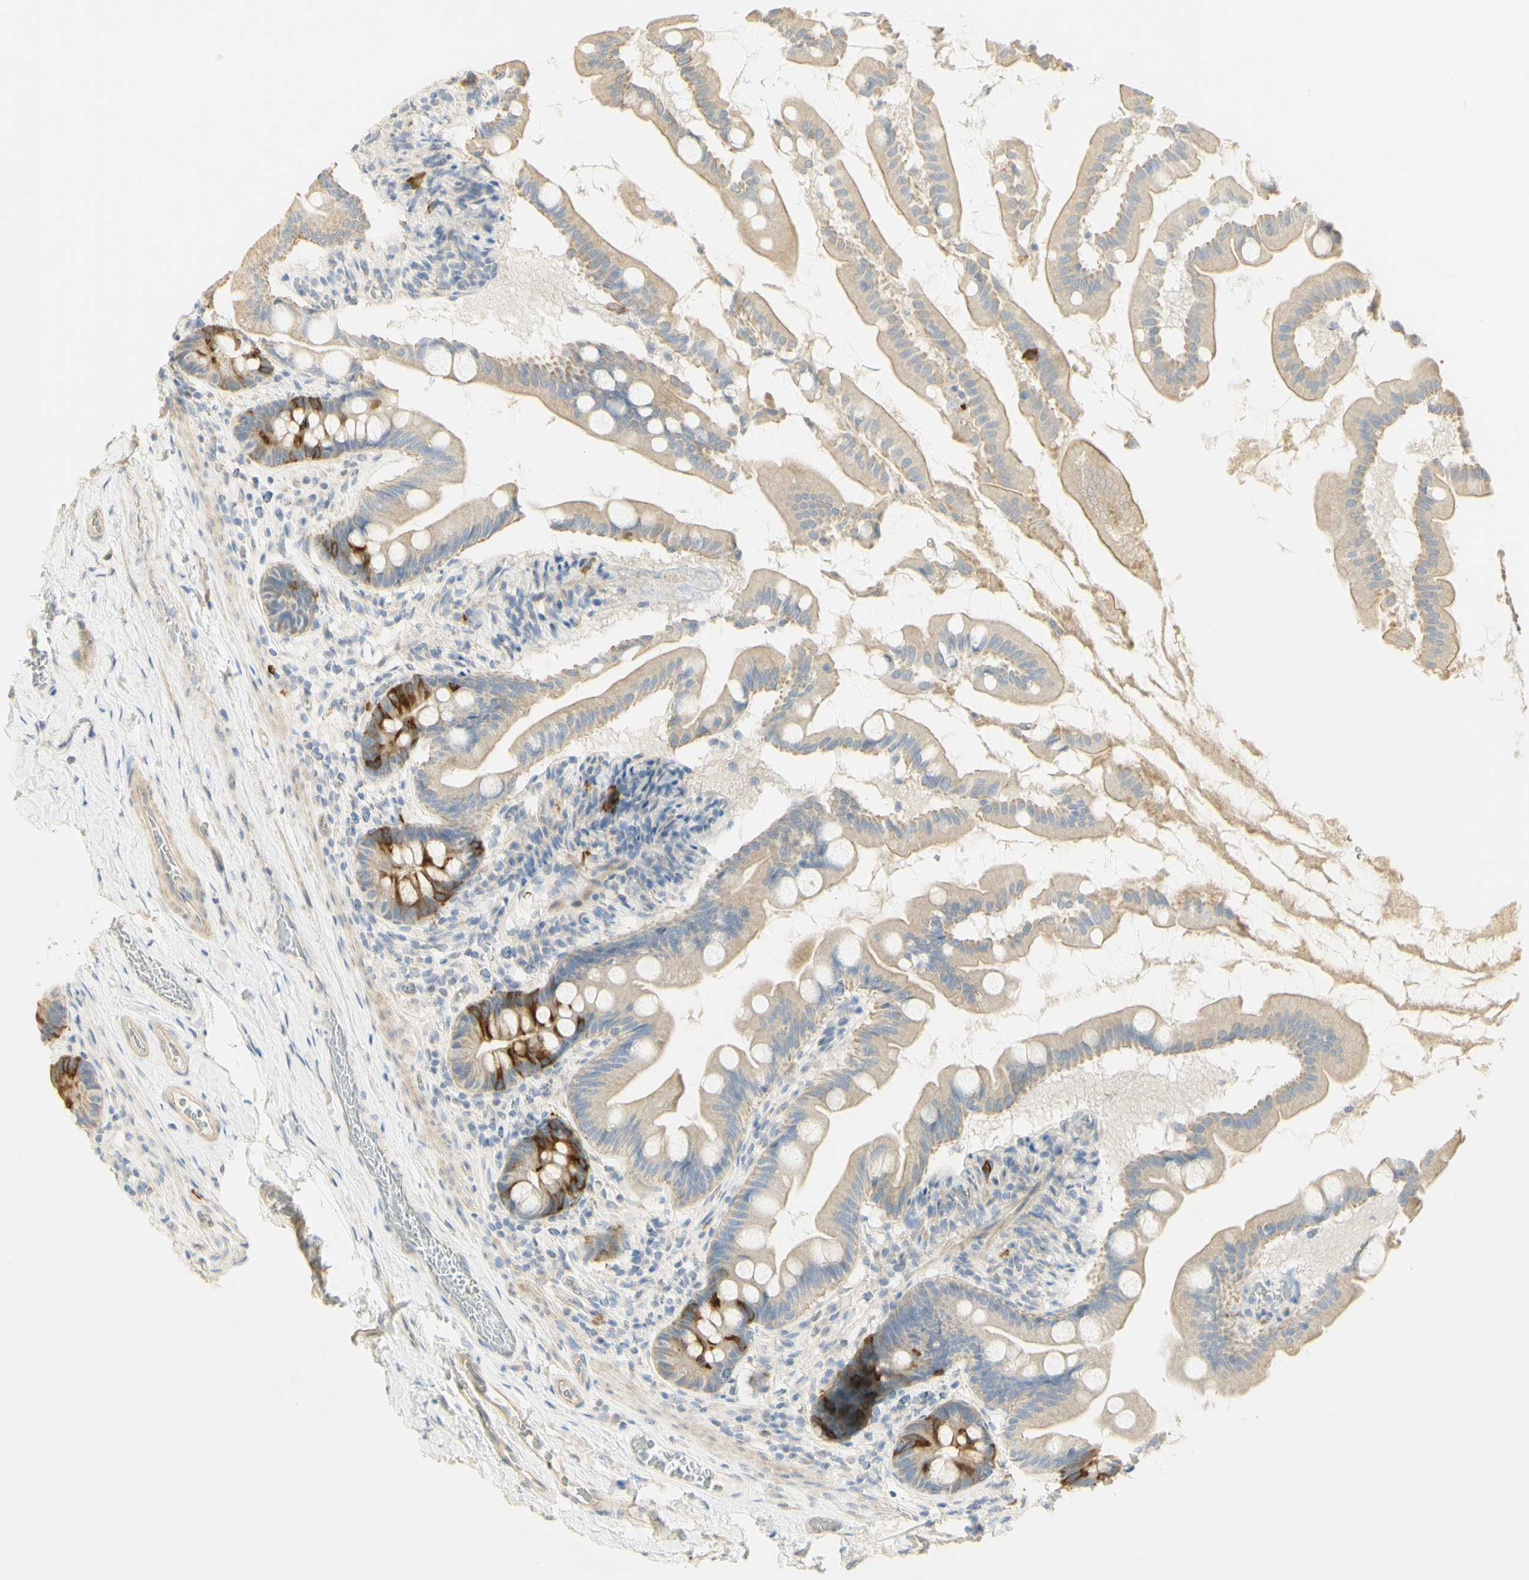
{"staining": {"intensity": "strong", "quantity": "25%-75%", "location": "cytoplasmic/membranous"}, "tissue": "small intestine", "cell_type": "Glandular cells", "image_type": "normal", "snomed": [{"axis": "morphology", "description": "Normal tissue, NOS"}, {"axis": "topography", "description": "Small intestine"}], "caption": "Immunohistochemistry (IHC) of normal human small intestine demonstrates high levels of strong cytoplasmic/membranous positivity in approximately 25%-75% of glandular cells. (Brightfield microscopy of DAB IHC at high magnification).", "gene": "KIF11", "patient": {"sex": "female", "age": 56}}